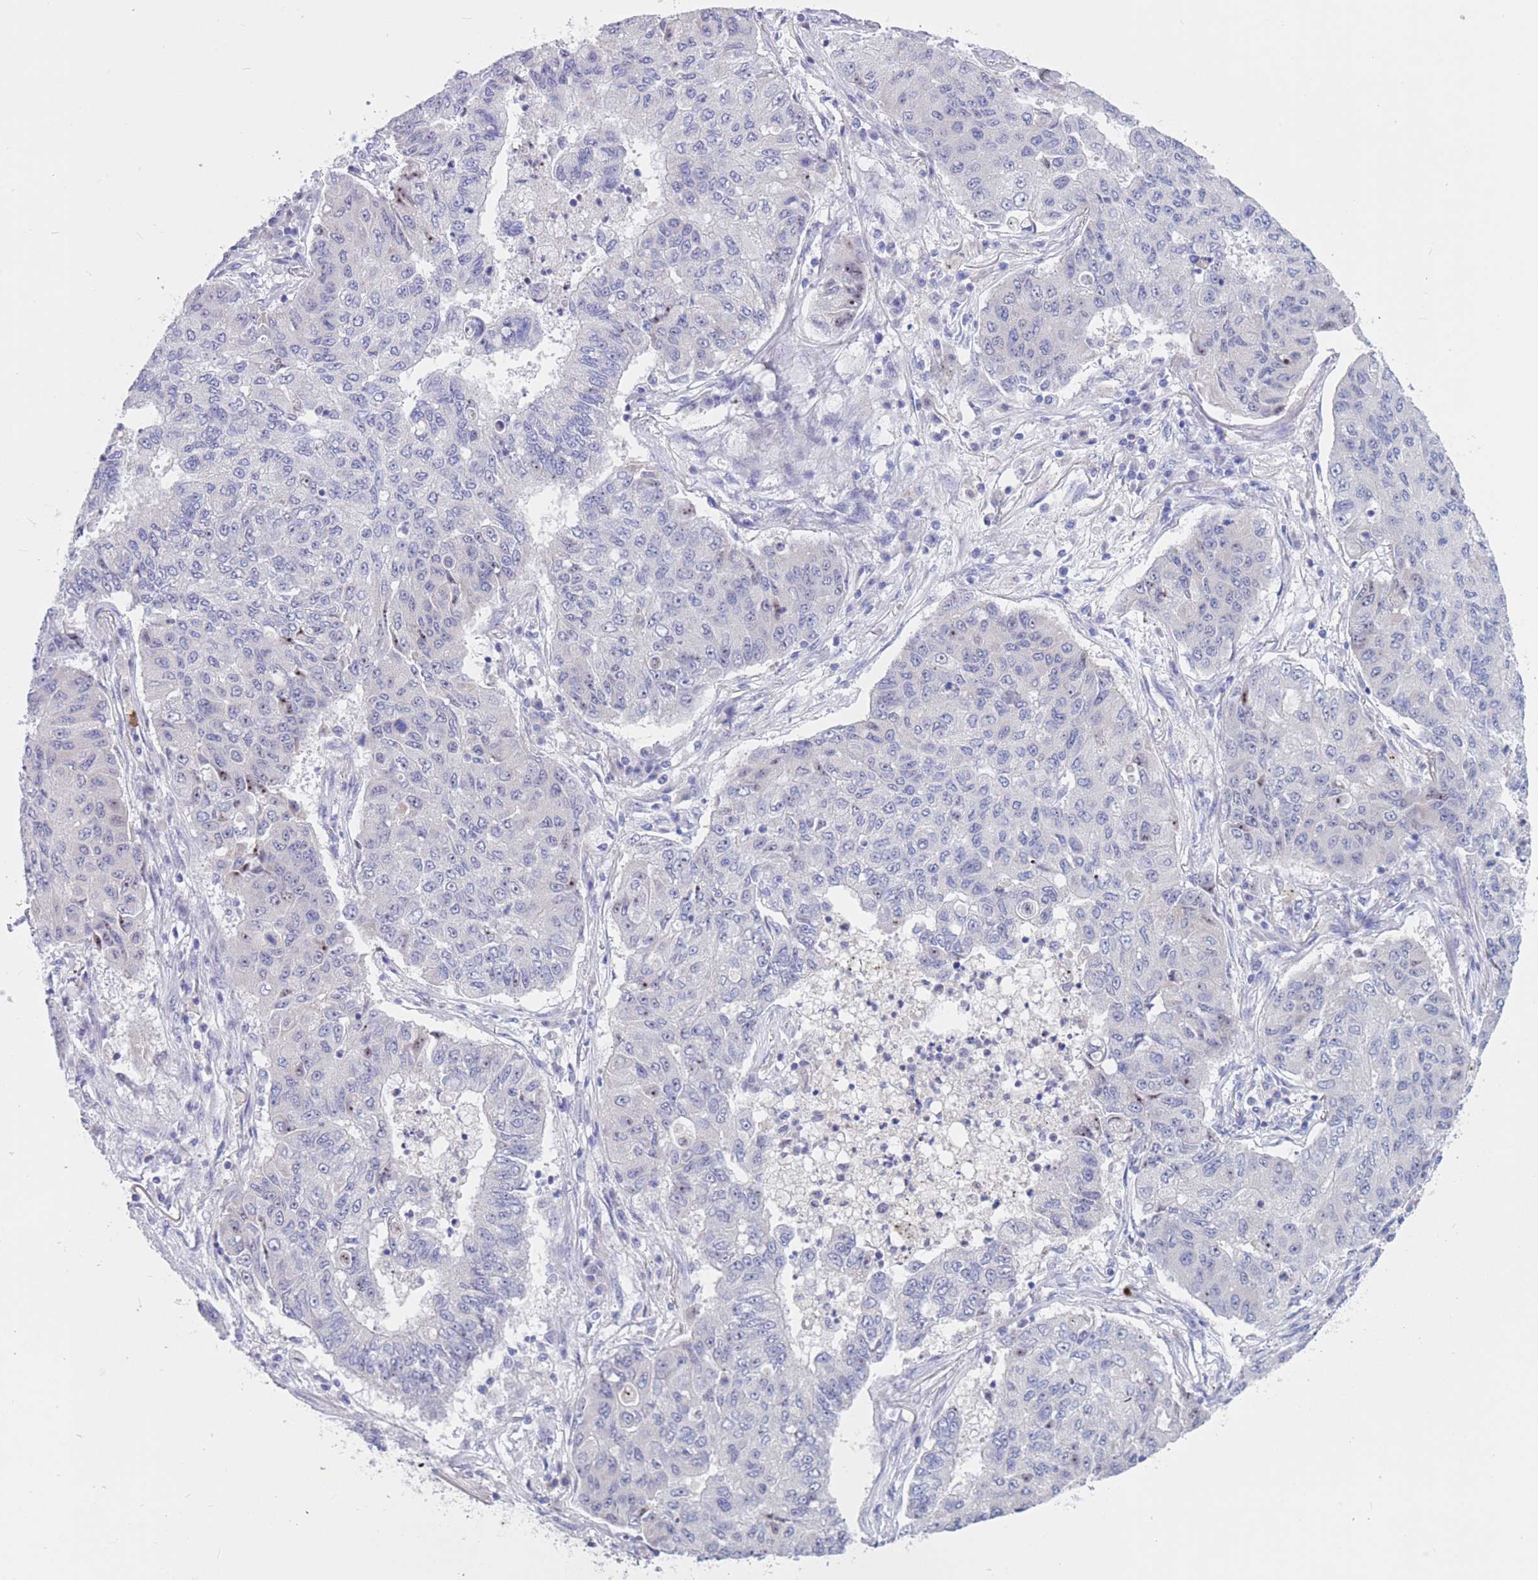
{"staining": {"intensity": "negative", "quantity": "none", "location": "none"}, "tissue": "lung cancer", "cell_type": "Tumor cells", "image_type": "cancer", "snomed": [{"axis": "morphology", "description": "Squamous cell carcinoma, NOS"}, {"axis": "topography", "description": "Lung"}], "caption": "Tumor cells show no significant positivity in squamous cell carcinoma (lung). (DAB (3,3'-diaminobenzidine) immunohistochemistry (IHC) with hematoxylin counter stain).", "gene": "BOP1", "patient": {"sex": "male", "age": 74}}